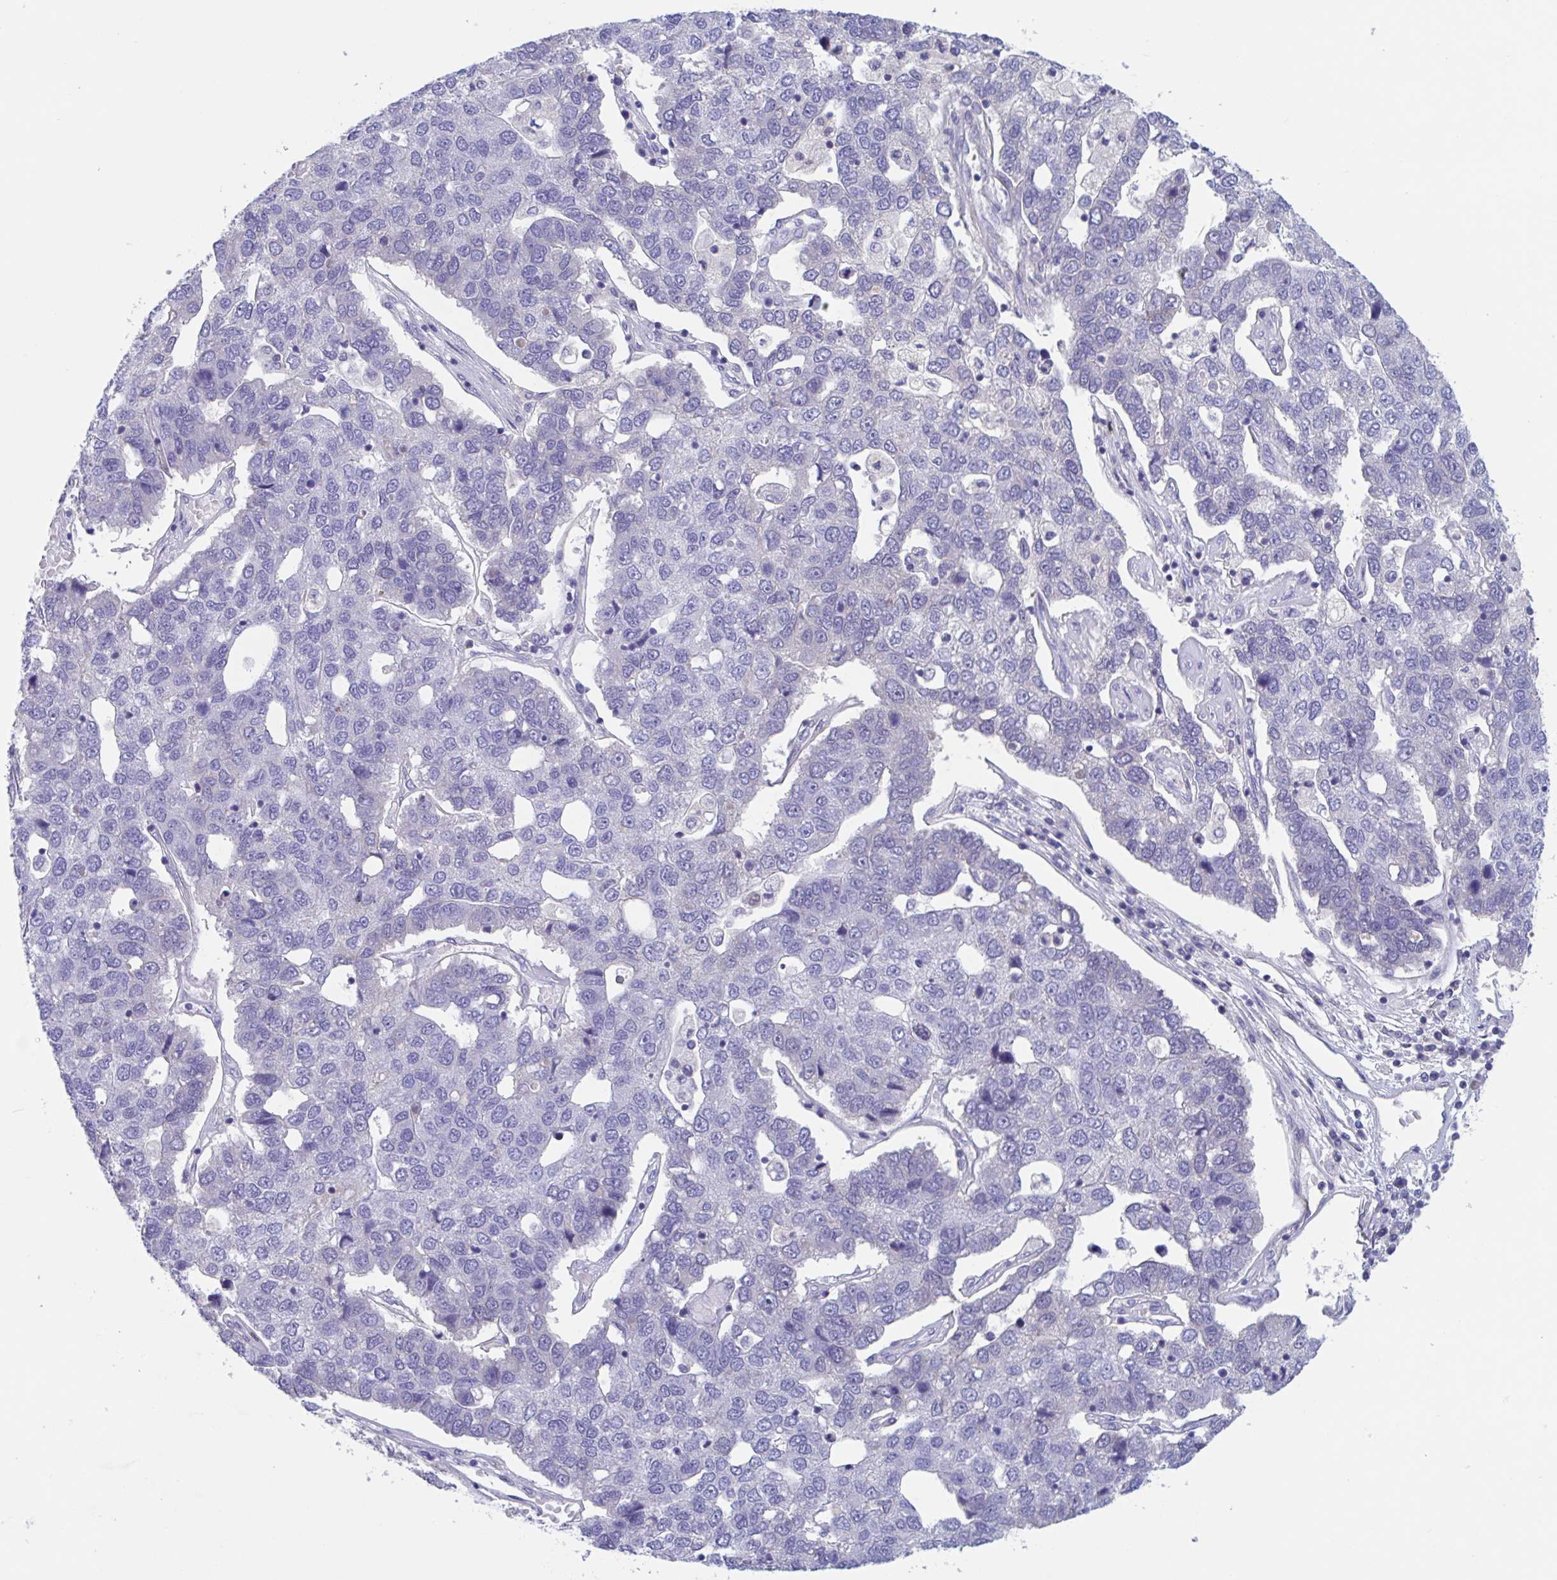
{"staining": {"intensity": "negative", "quantity": "none", "location": "none"}, "tissue": "pancreatic cancer", "cell_type": "Tumor cells", "image_type": "cancer", "snomed": [{"axis": "morphology", "description": "Adenocarcinoma, NOS"}, {"axis": "topography", "description": "Pancreas"}], "caption": "This is an immunohistochemistry micrograph of adenocarcinoma (pancreatic). There is no staining in tumor cells.", "gene": "ZNHIT2", "patient": {"sex": "female", "age": 61}}